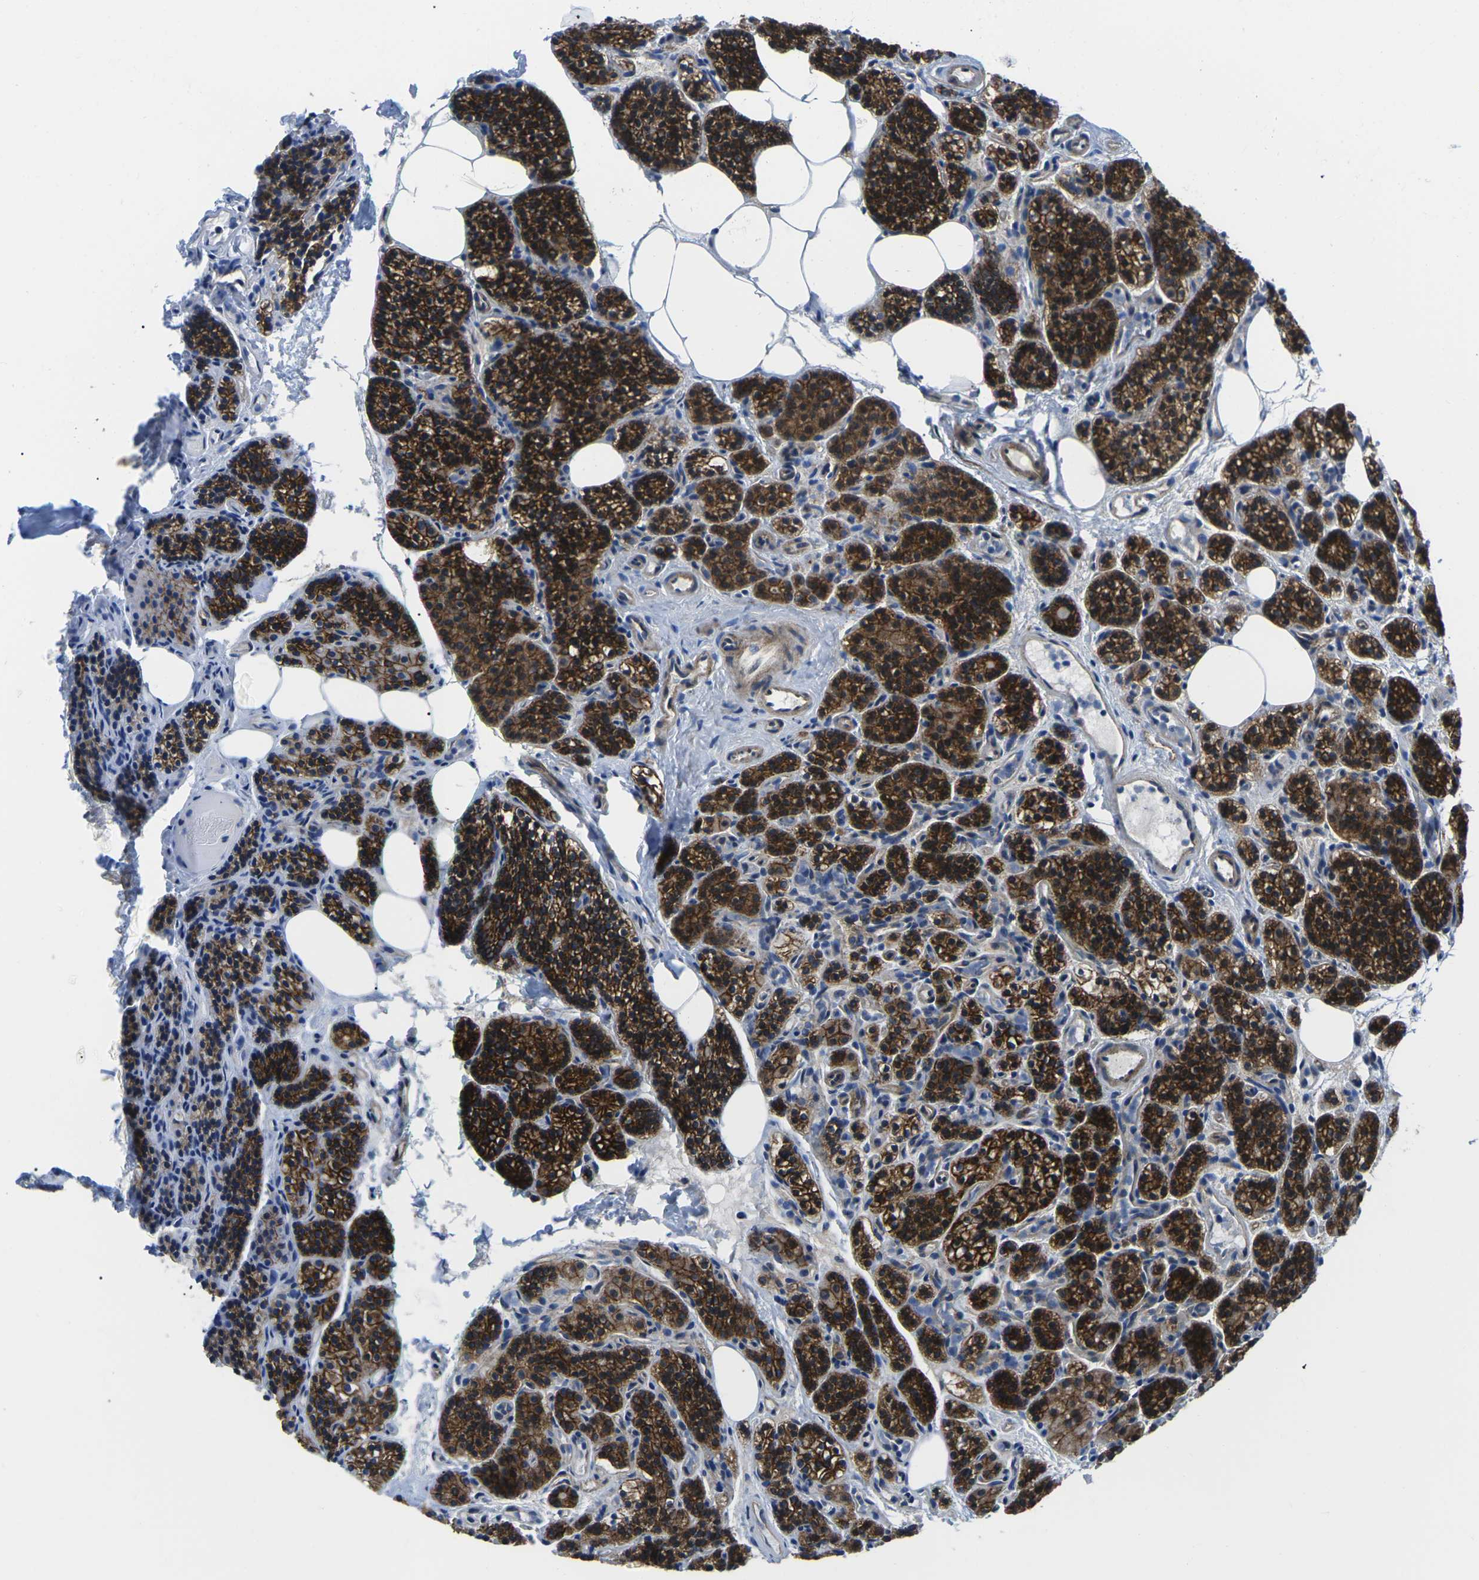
{"staining": {"intensity": "strong", "quantity": ">75%", "location": "cytoplasmic/membranous"}, "tissue": "parathyroid gland", "cell_type": "Glandular cells", "image_type": "normal", "snomed": [{"axis": "morphology", "description": "Normal tissue, NOS"}, {"axis": "morphology", "description": "Adenoma, NOS"}, {"axis": "topography", "description": "Parathyroid gland"}], "caption": "Immunohistochemistry staining of benign parathyroid gland, which shows high levels of strong cytoplasmic/membranous staining in about >75% of glandular cells indicating strong cytoplasmic/membranous protein staining. The staining was performed using DAB (3,3'-diaminobenzidine) (brown) for protein detection and nuclei were counterstained in hematoxylin (blue).", "gene": "DLG1", "patient": {"sex": "female", "age": 74}}